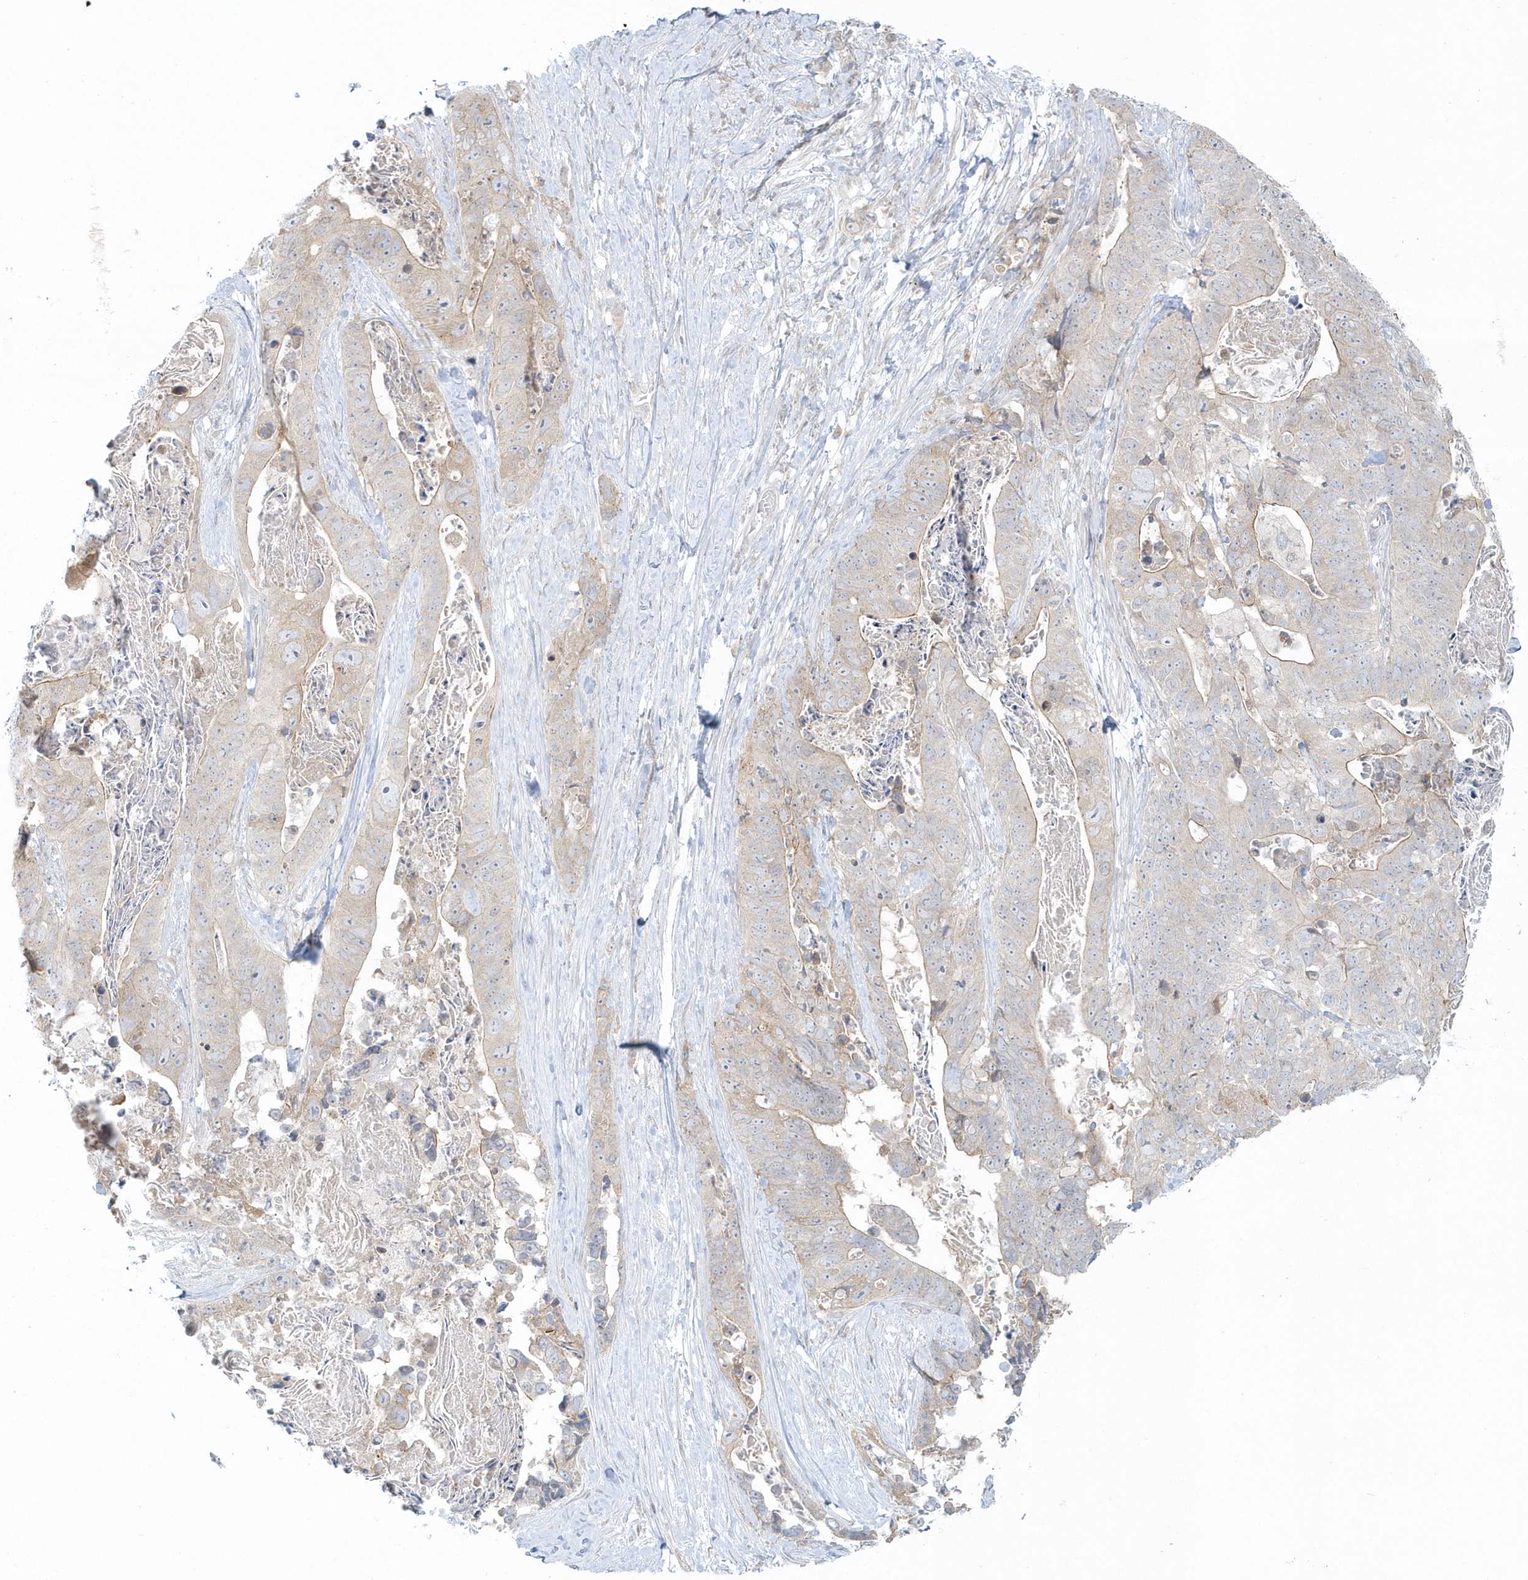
{"staining": {"intensity": "weak", "quantity": "<25%", "location": "cytoplasmic/membranous"}, "tissue": "stomach cancer", "cell_type": "Tumor cells", "image_type": "cancer", "snomed": [{"axis": "morphology", "description": "Adenocarcinoma, NOS"}, {"axis": "topography", "description": "Stomach"}], "caption": "This is an immunohistochemistry micrograph of human stomach cancer (adenocarcinoma). There is no positivity in tumor cells.", "gene": "BLTP3A", "patient": {"sex": "female", "age": 89}}